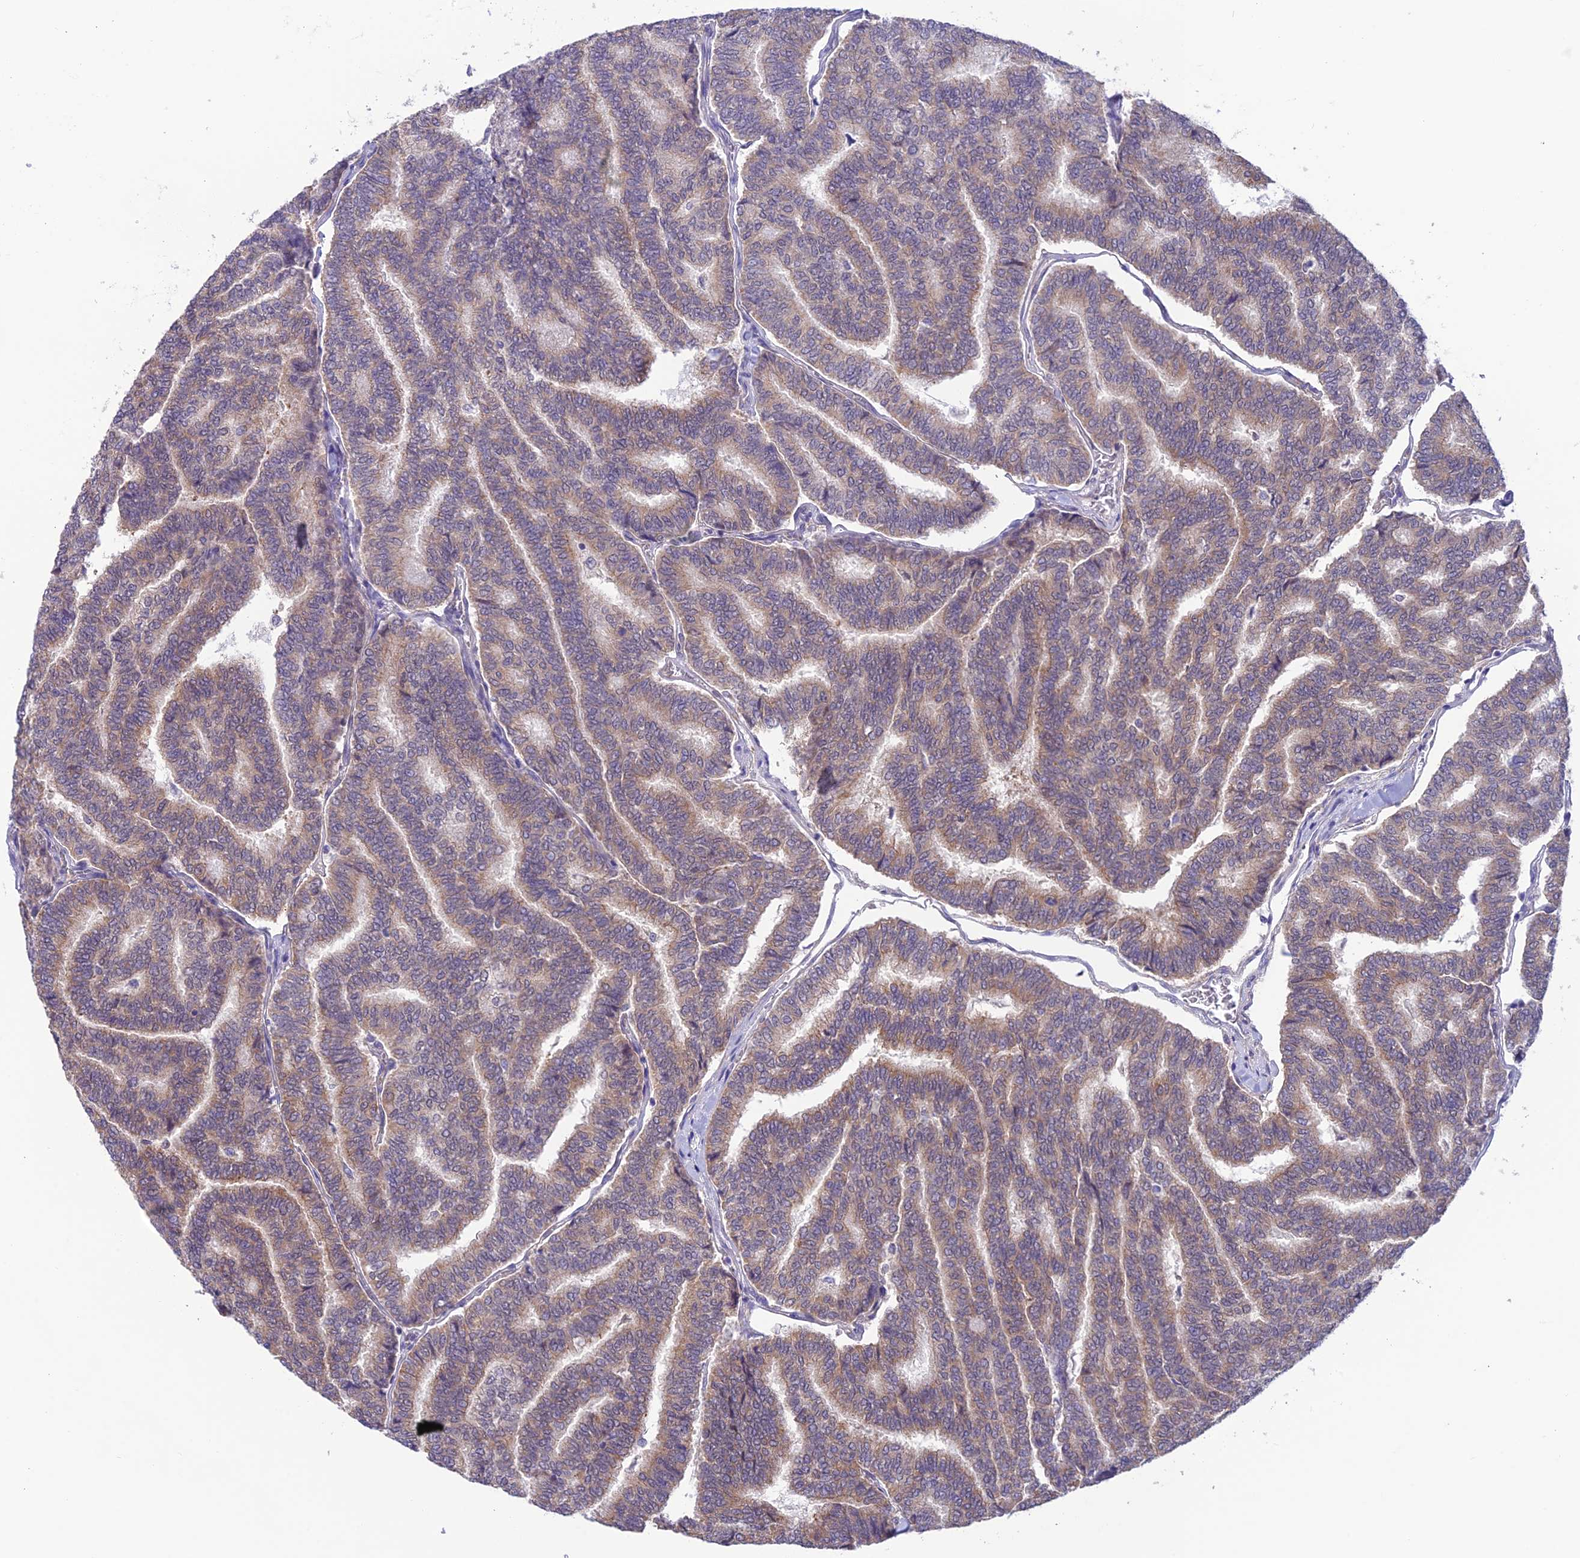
{"staining": {"intensity": "weak", "quantity": "25%-75%", "location": "cytoplasmic/membranous"}, "tissue": "thyroid cancer", "cell_type": "Tumor cells", "image_type": "cancer", "snomed": [{"axis": "morphology", "description": "Papillary adenocarcinoma, NOS"}, {"axis": "topography", "description": "Thyroid gland"}], "caption": "Immunohistochemistry of human papillary adenocarcinoma (thyroid) reveals low levels of weak cytoplasmic/membranous staining in about 25%-75% of tumor cells.", "gene": "RNF126", "patient": {"sex": "female", "age": 35}}